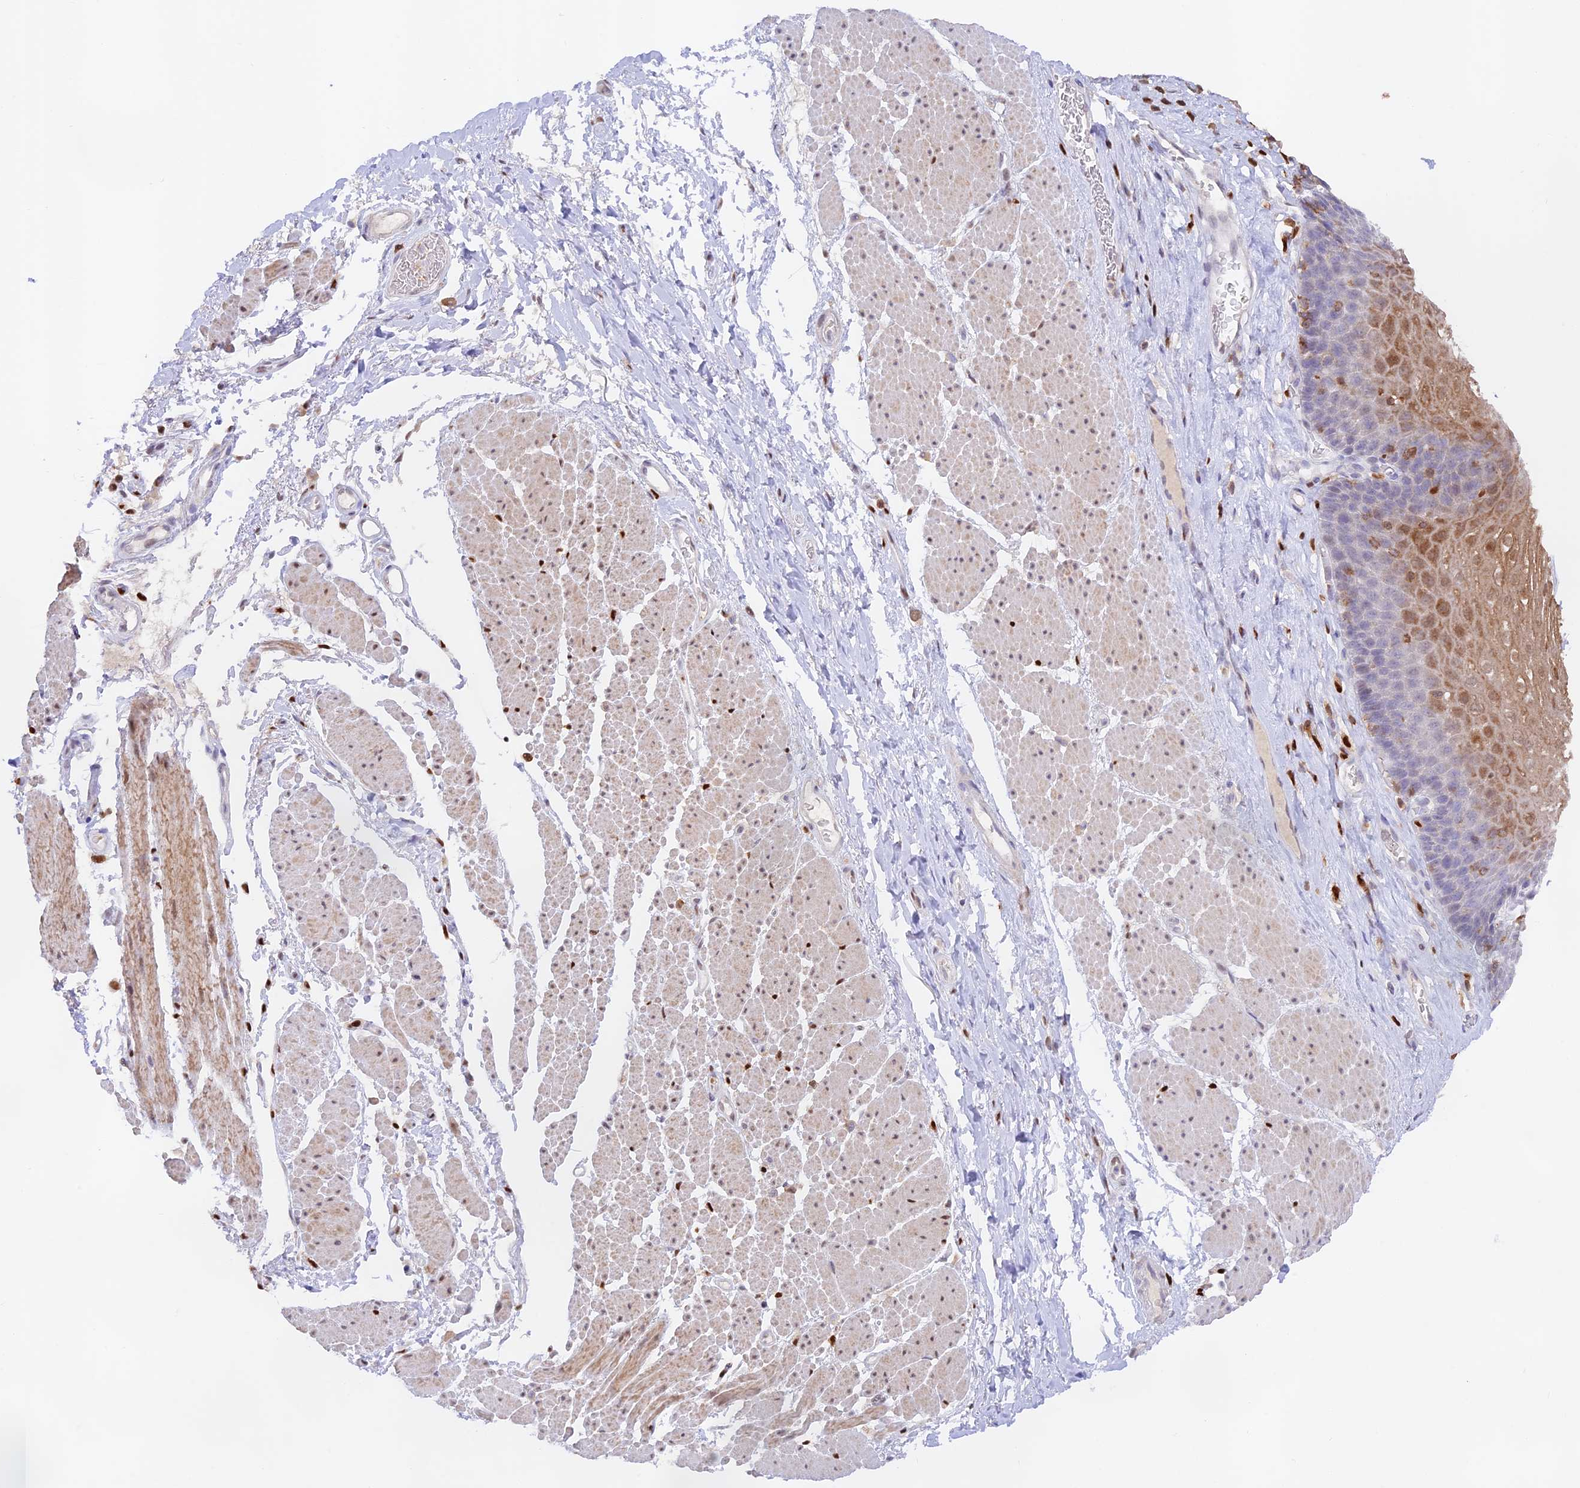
{"staining": {"intensity": "moderate", "quantity": "<25%", "location": "cytoplasmic/membranous"}, "tissue": "esophagus", "cell_type": "Squamous epithelial cells", "image_type": "normal", "snomed": [{"axis": "morphology", "description": "Normal tissue, NOS"}, {"axis": "topography", "description": "Esophagus"}], "caption": "Moderate cytoplasmic/membranous expression for a protein is identified in about <25% of squamous epithelial cells of benign esophagus using IHC.", "gene": "DENND1C", "patient": {"sex": "female", "age": 66}}